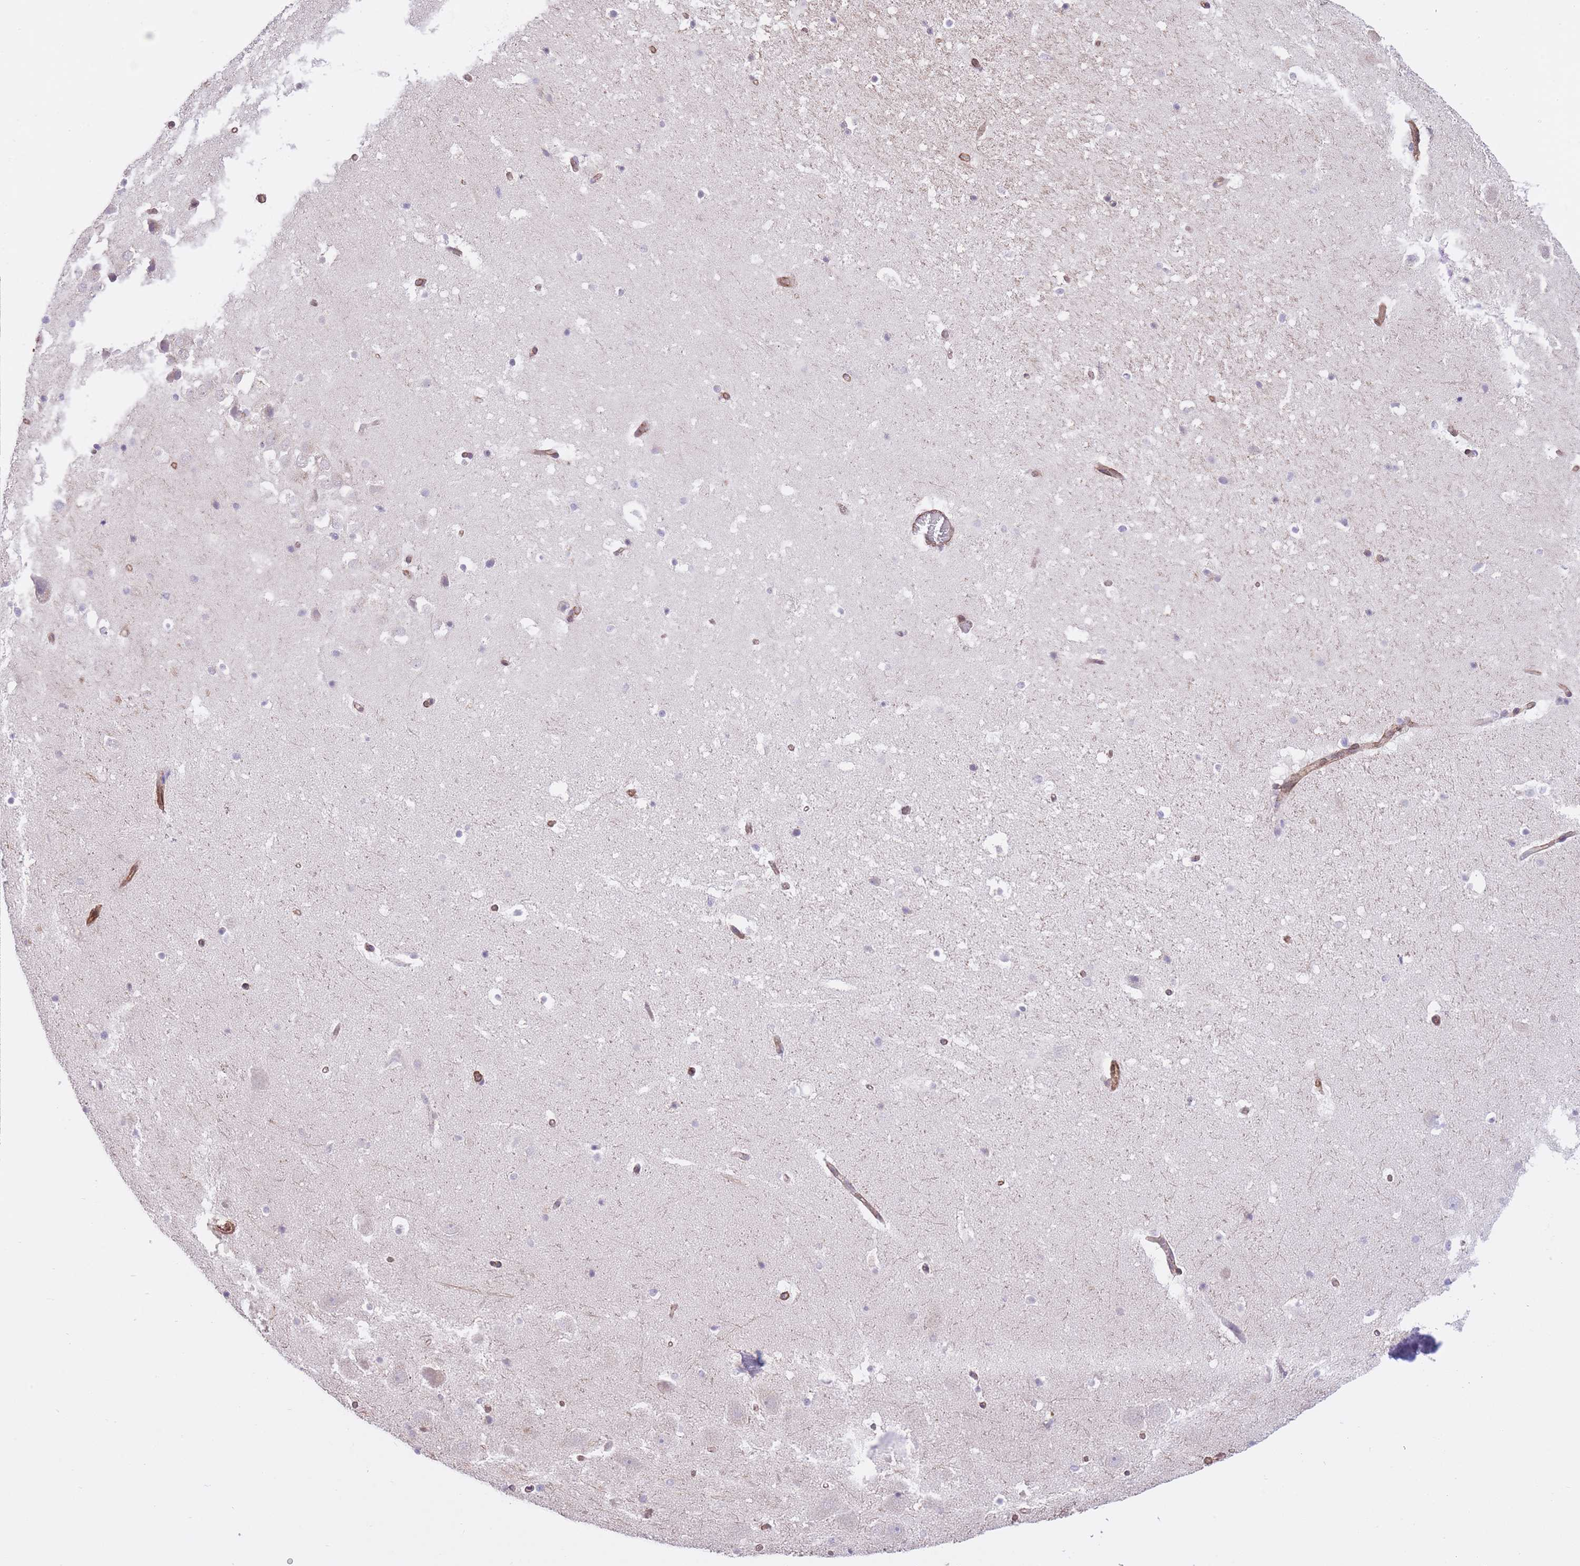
{"staining": {"intensity": "negative", "quantity": "none", "location": "none"}, "tissue": "hippocampus", "cell_type": "Glial cells", "image_type": "normal", "snomed": [{"axis": "morphology", "description": "Normal tissue, NOS"}, {"axis": "topography", "description": "Hippocampus"}], "caption": "Immunohistochemistry image of normal hippocampus: human hippocampus stained with DAB exhibits no significant protein staining in glial cells.", "gene": "QTRT1", "patient": {"sex": "male", "age": 37}}